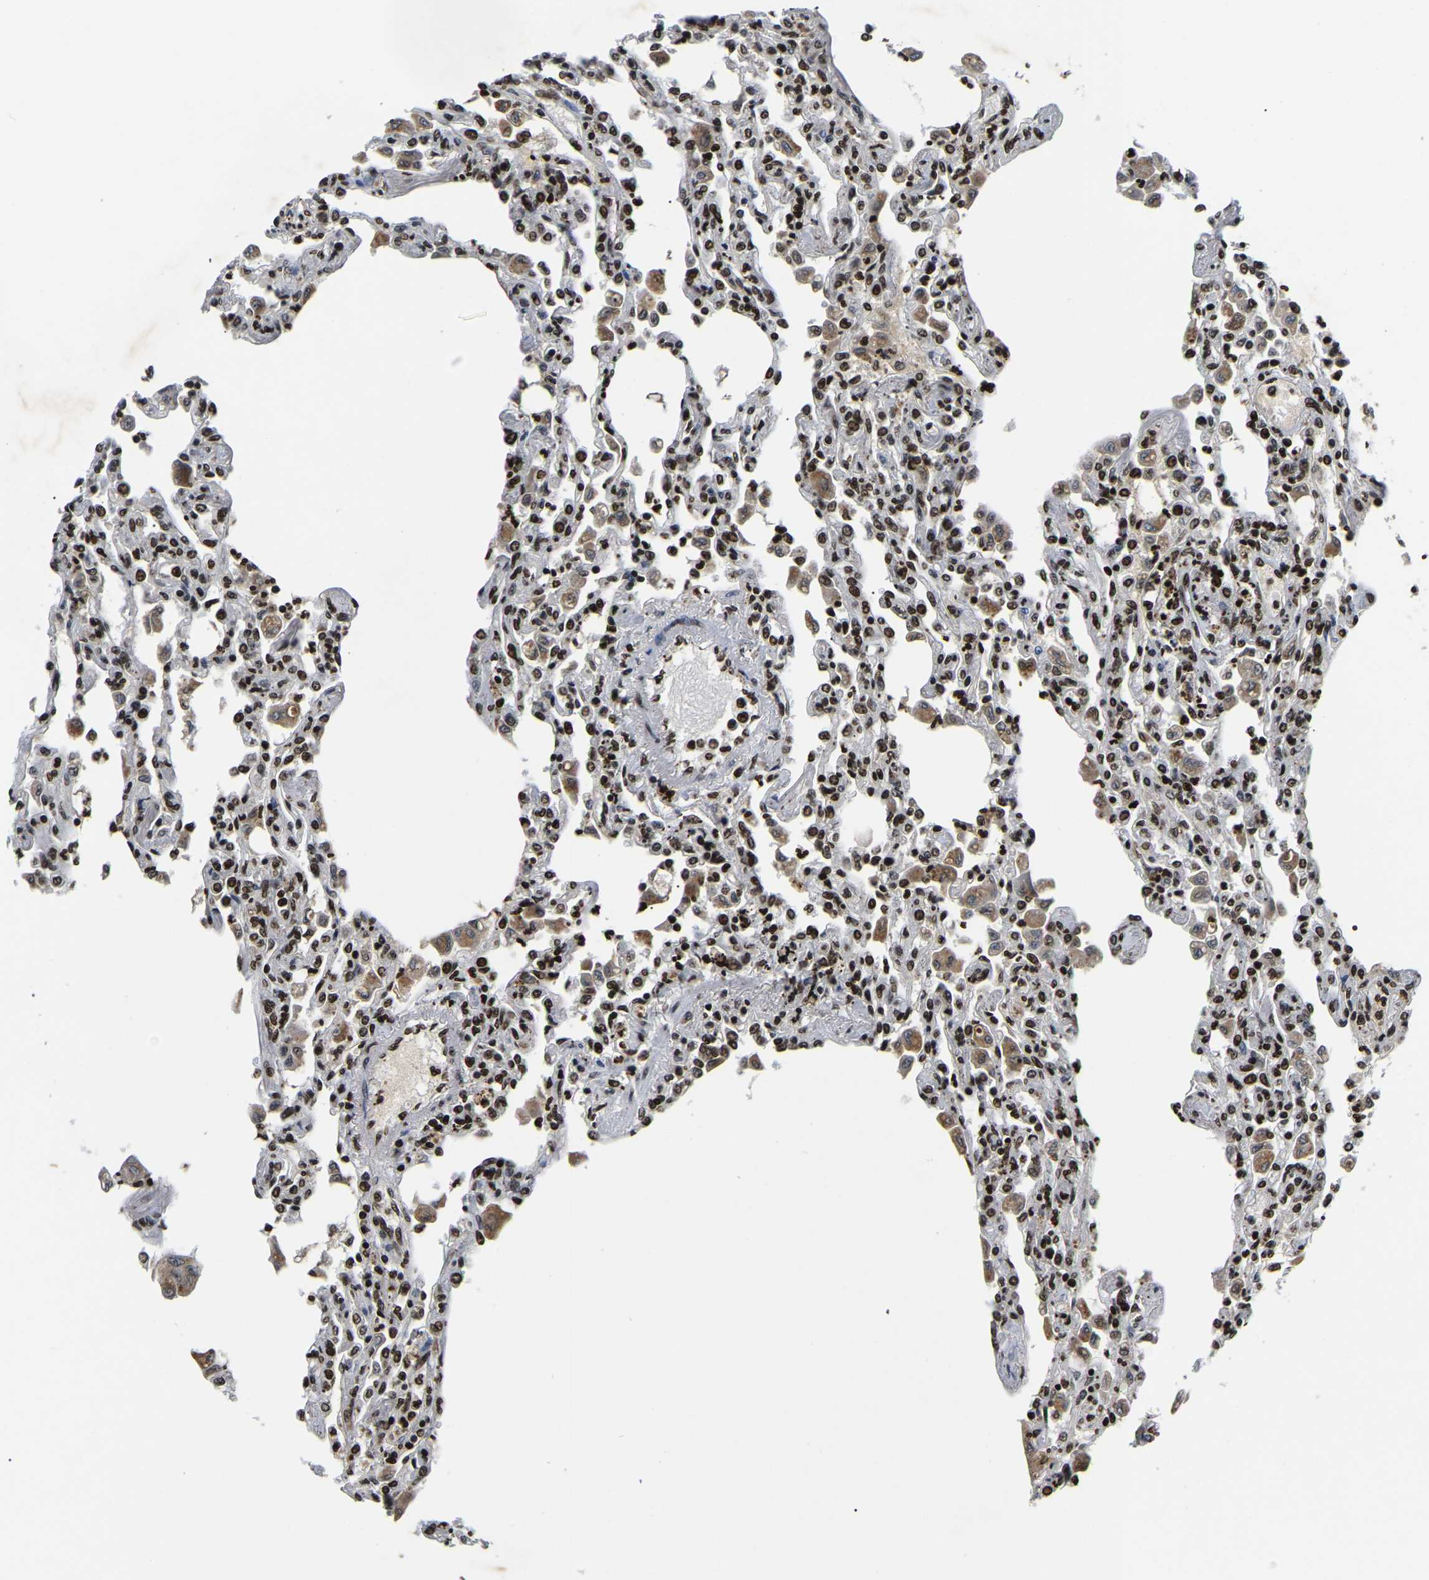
{"staining": {"intensity": "strong", "quantity": ">75%", "location": "nuclear"}, "tissue": "lung", "cell_type": "Alveolar cells", "image_type": "normal", "snomed": [{"axis": "morphology", "description": "Normal tissue, NOS"}, {"axis": "topography", "description": "Bronchus"}, {"axis": "topography", "description": "Lung"}], "caption": "Immunohistochemistry (IHC) histopathology image of unremarkable lung: human lung stained using immunohistochemistry shows high levels of strong protein expression localized specifically in the nuclear of alveolar cells, appearing as a nuclear brown color.", "gene": "LRRC61", "patient": {"sex": "female", "age": 49}}